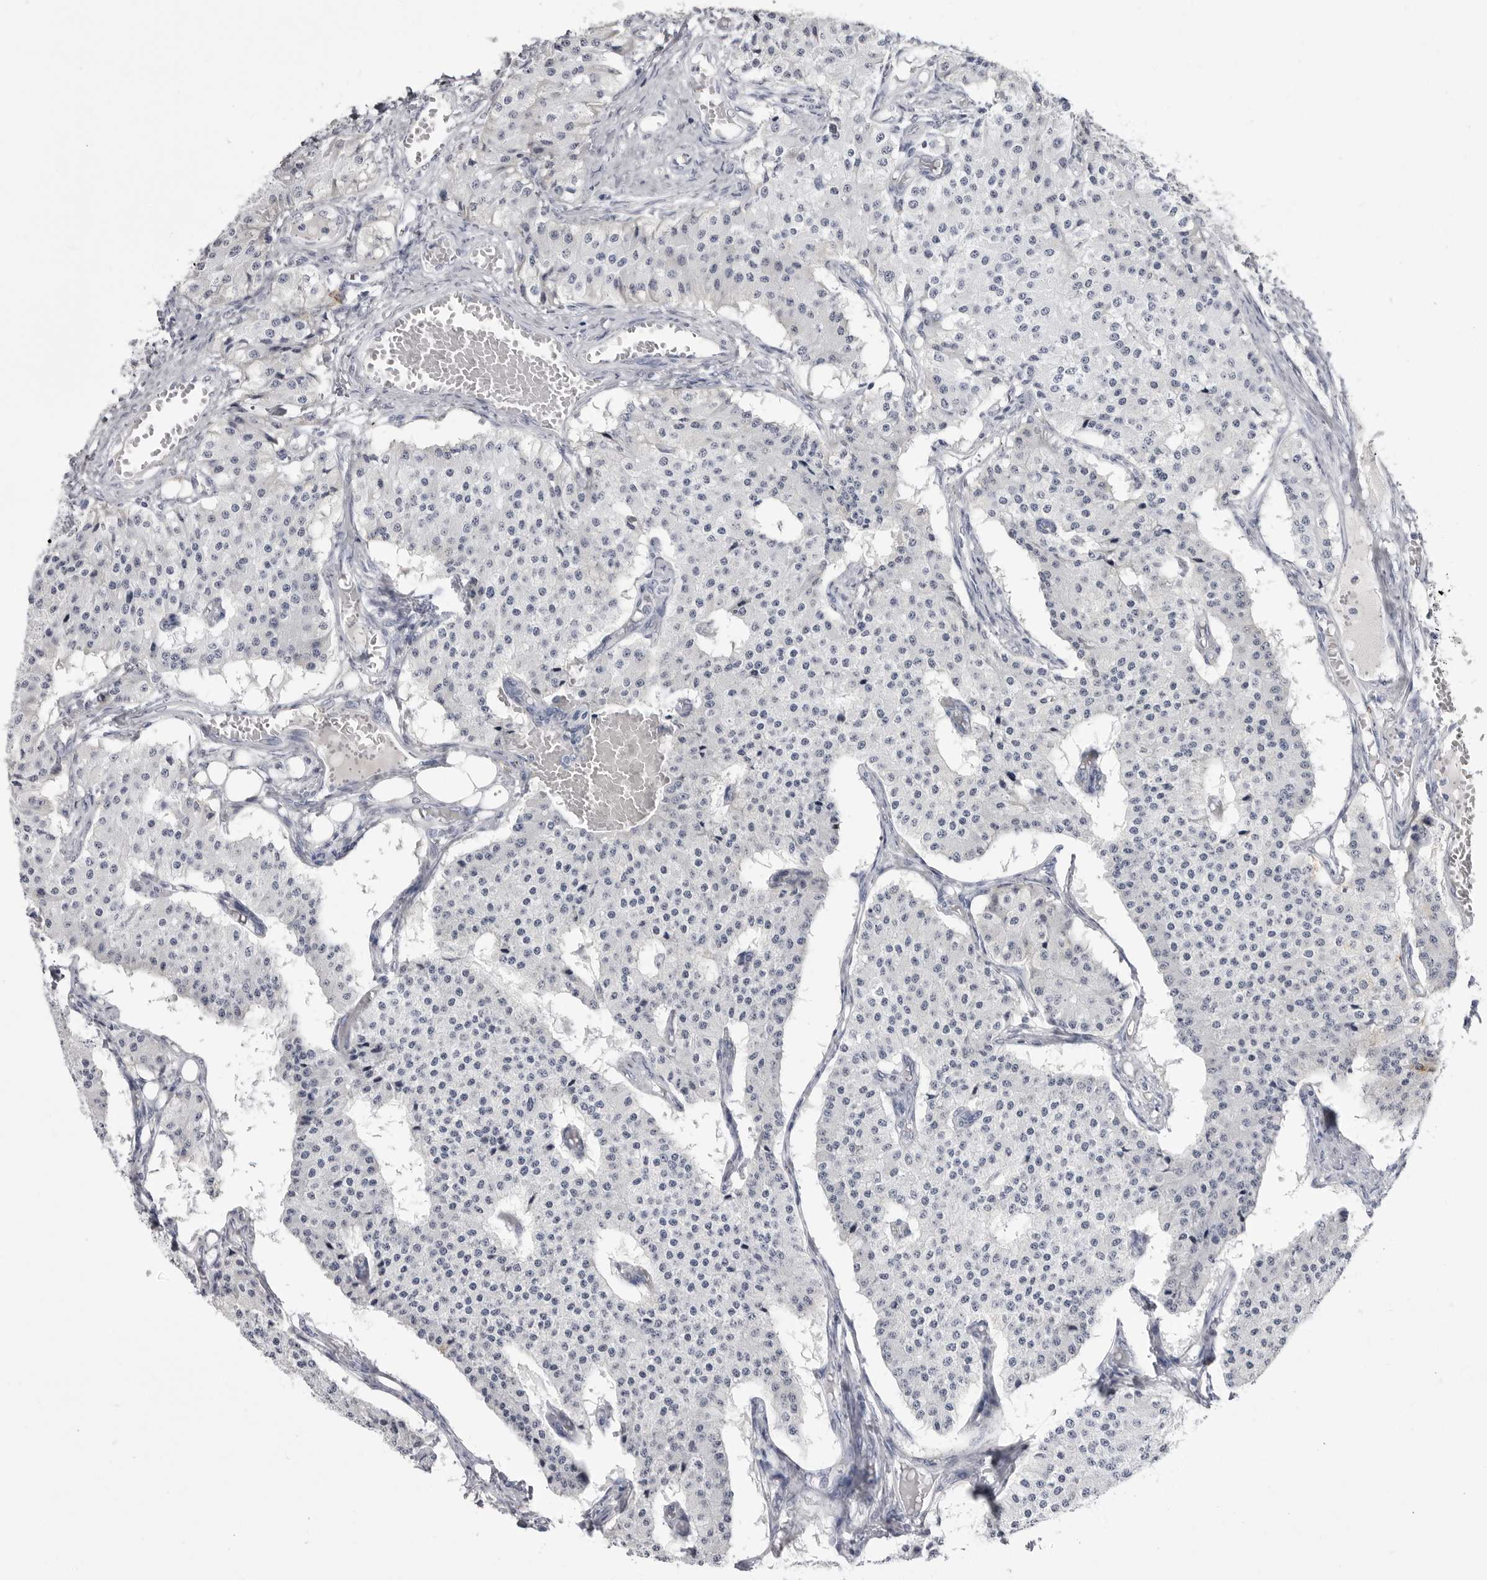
{"staining": {"intensity": "negative", "quantity": "none", "location": "none"}, "tissue": "carcinoid", "cell_type": "Tumor cells", "image_type": "cancer", "snomed": [{"axis": "morphology", "description": "Carcinoid, malignant, NOS"}, {"axis": "topography", "description": "Colon"}], "caption": "DAB immunohistochemical staining of carcinoid displays no significant expression in tumor cells.", "gene": "COL26A1", "patient": {"sex": "female", "age": 52}}